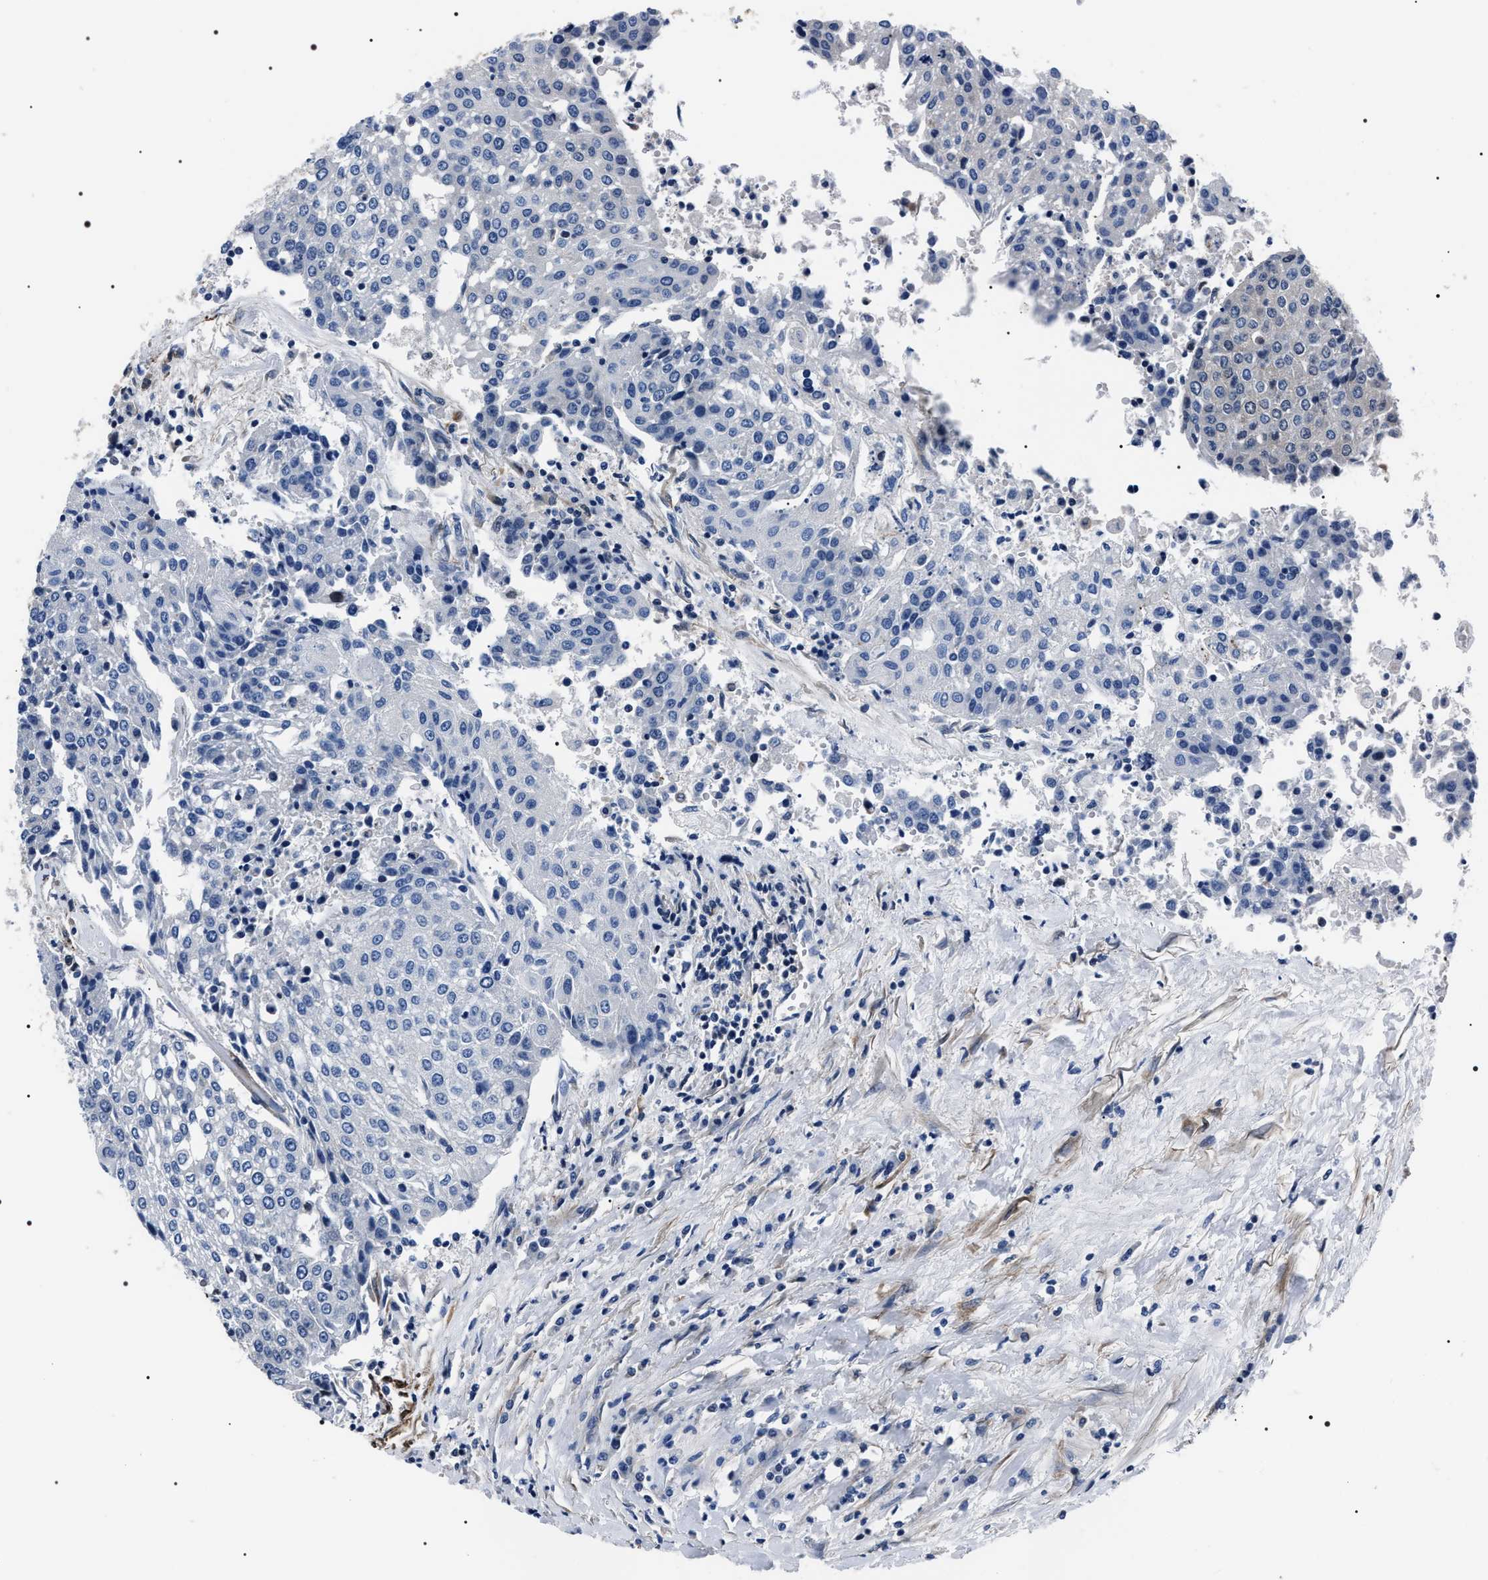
{"staining": {"intensity": "negative", "quantity": "none", "location": "none"}, "tissue": "urothelial cancer", "cell_type": "Tumor cells", "image_type": "cancer", "snomed": [{"axis": "morphology", "description": "Urothelial carcinoma, High grade"}, {"axis": "topography", "description": "Urinary bladder"}], "caption": "This is an immunohistochemistry photomicrograph of urothelial cancer. There is no expression in tumor cells.", "gene": "BAG2", "patient": {"sex": "female", "age": 85}}